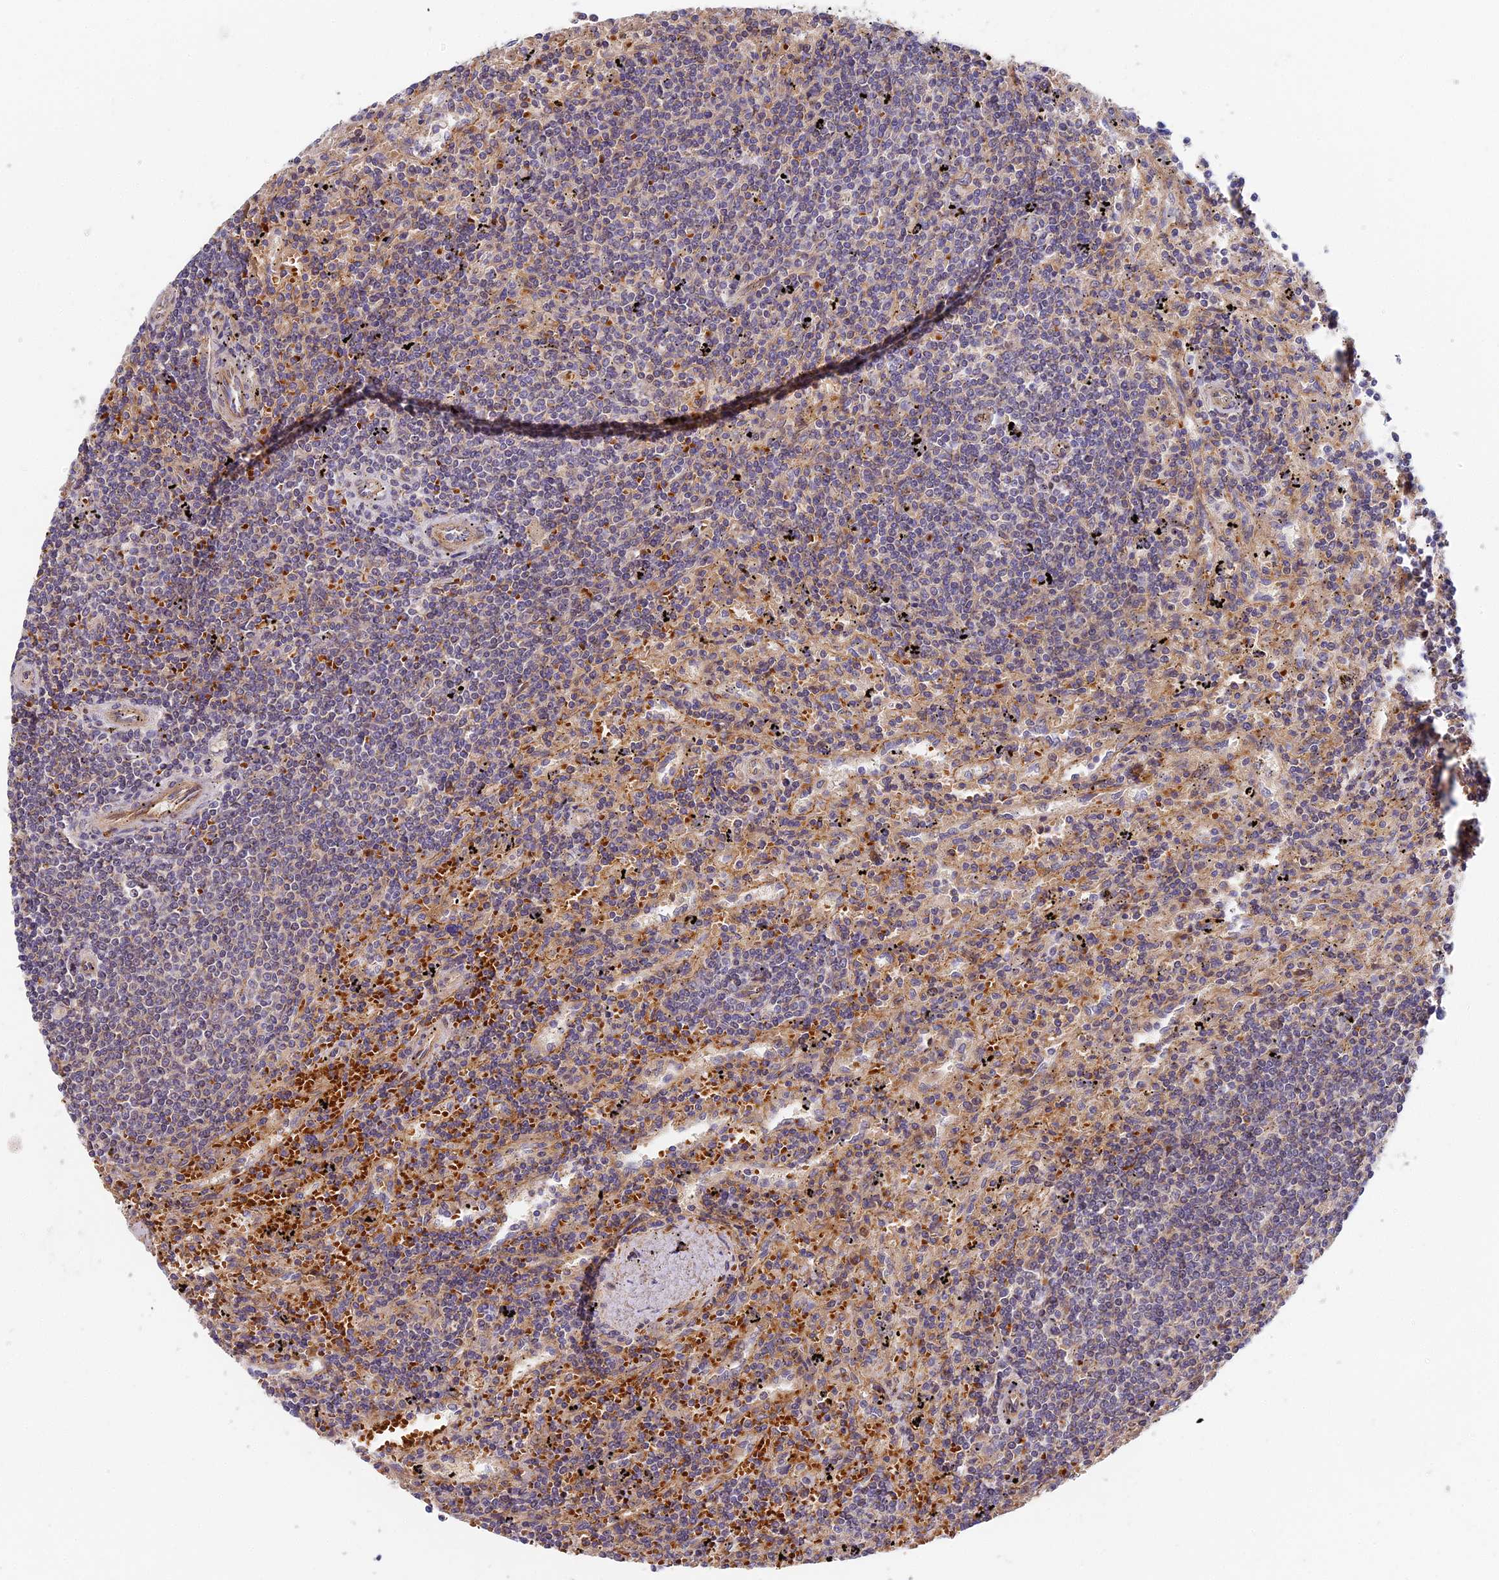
{"staining": {"intensity": "negative", "quantity": "none", "location": "none"}, "tissue": "lymphoma", "cell_type": "Tumor cells", "image_type": "cancer", "snomed": [{"axis": "morphology", "description": "Malignant lymphoma, non-Hodgkin's type, Low grade"}, {"axis": "topography", "description": "Spleen"}], "caption": "Immunohistochemistry (IHC) histopathology image of neoplastic tissue: malignant lymphoma, non-Hodgkin's type (low-grade) stained with DAB reveals no significant protein expression in tumor cells.", "gene": "MISP3", "patient": {"sex": "male", "age": 76}}